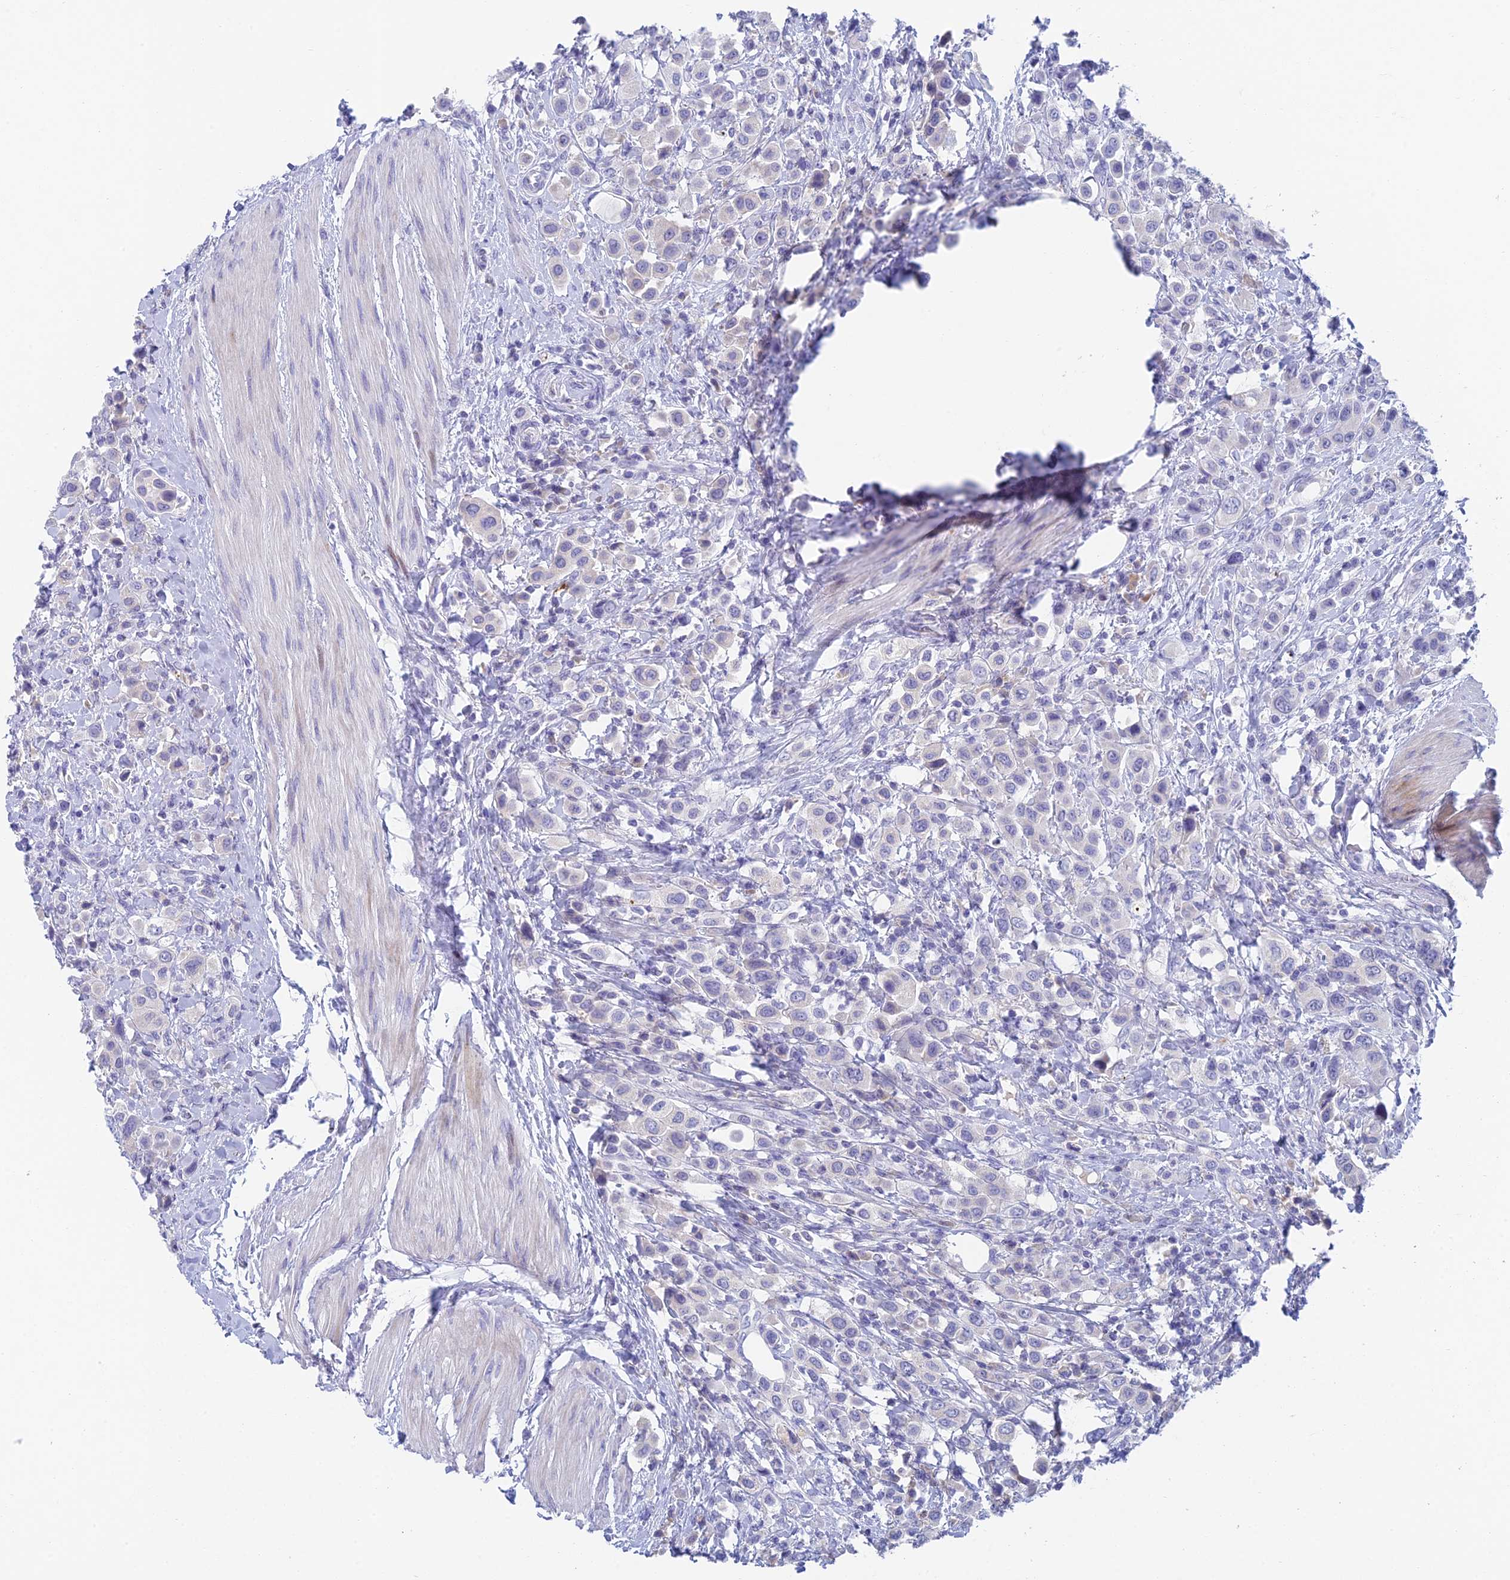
{"staining": {"intensity": "negative", "quantity": "none", "location": "none"}, "tissue": "urothelial cancer", "cell_type": "Tumor cells", "image_type": "cancer", "snomed": [{"axis": "morphology", "description": "Urothelial carcinoma, High grade"}, {"axis": "topography", "description": "Urinary bladder"}], "caption": "Urothelial cancer was stained to show a protein in brown. There is no significant positivity in tumor cells.", "gene": "REXO5", "patient": {"sex": "male", "age": 50}}